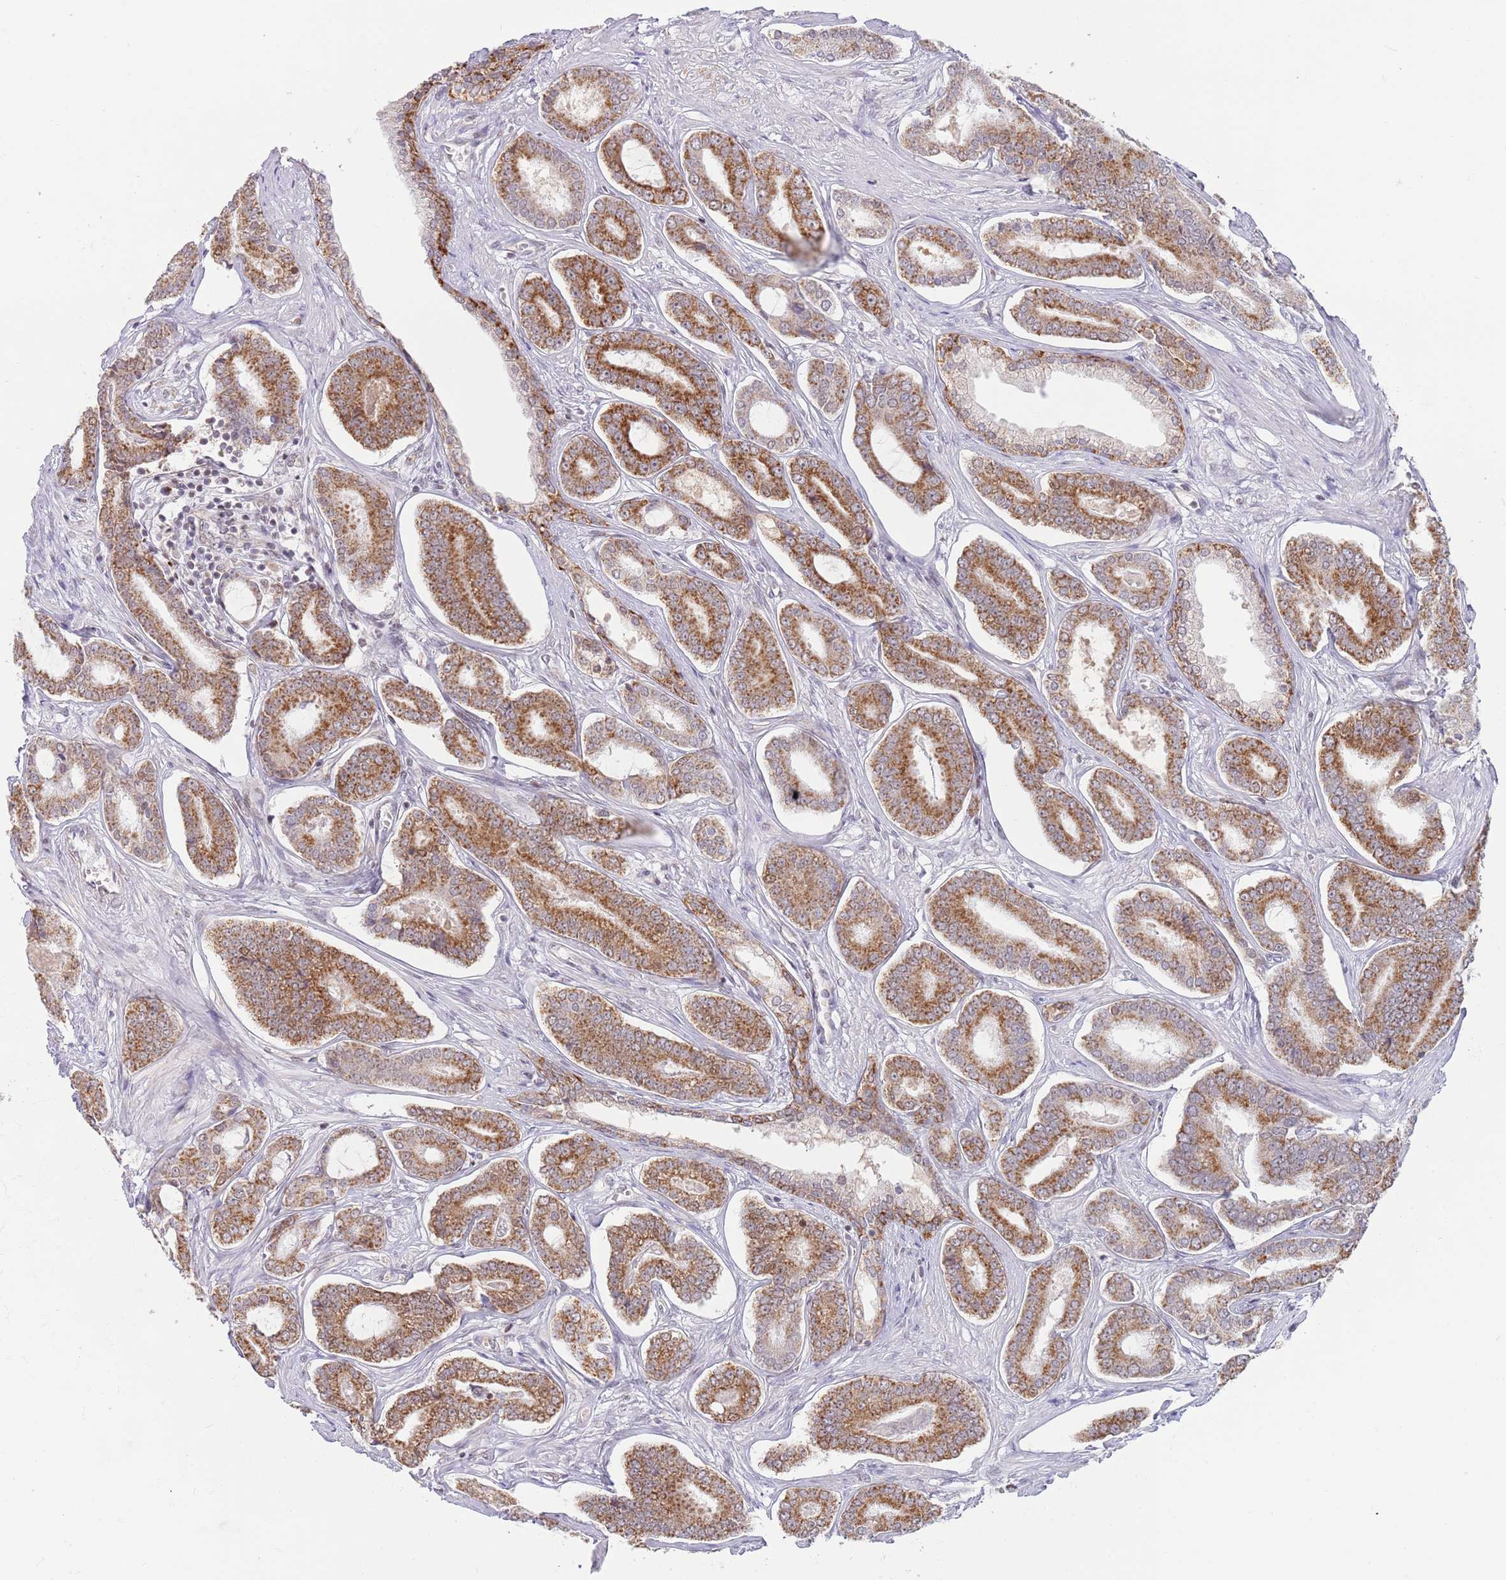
{"staining": {"intensity": "strong", "quantity": ">75%", "location": "cytoplasmic/membranous"}, "tissue": "prostate cancer", "cell_type": "Tumor cells", "image_type": "cancer", "snomed": [{"axis": "morphology", "description": "Adenocarcinoma, NOS"}, {"axis": "topography", "description": "Prostate and seminal vesicle, NOS"}], "caption": "Human adenocarcinoma (prostate) stained with a brown dye reveals strong cytoplasmic/membranous positive expression in approximately >75% of tumor cells.", "gene": "TIMM13", "patient": {"sex": "male", "age": 76}}